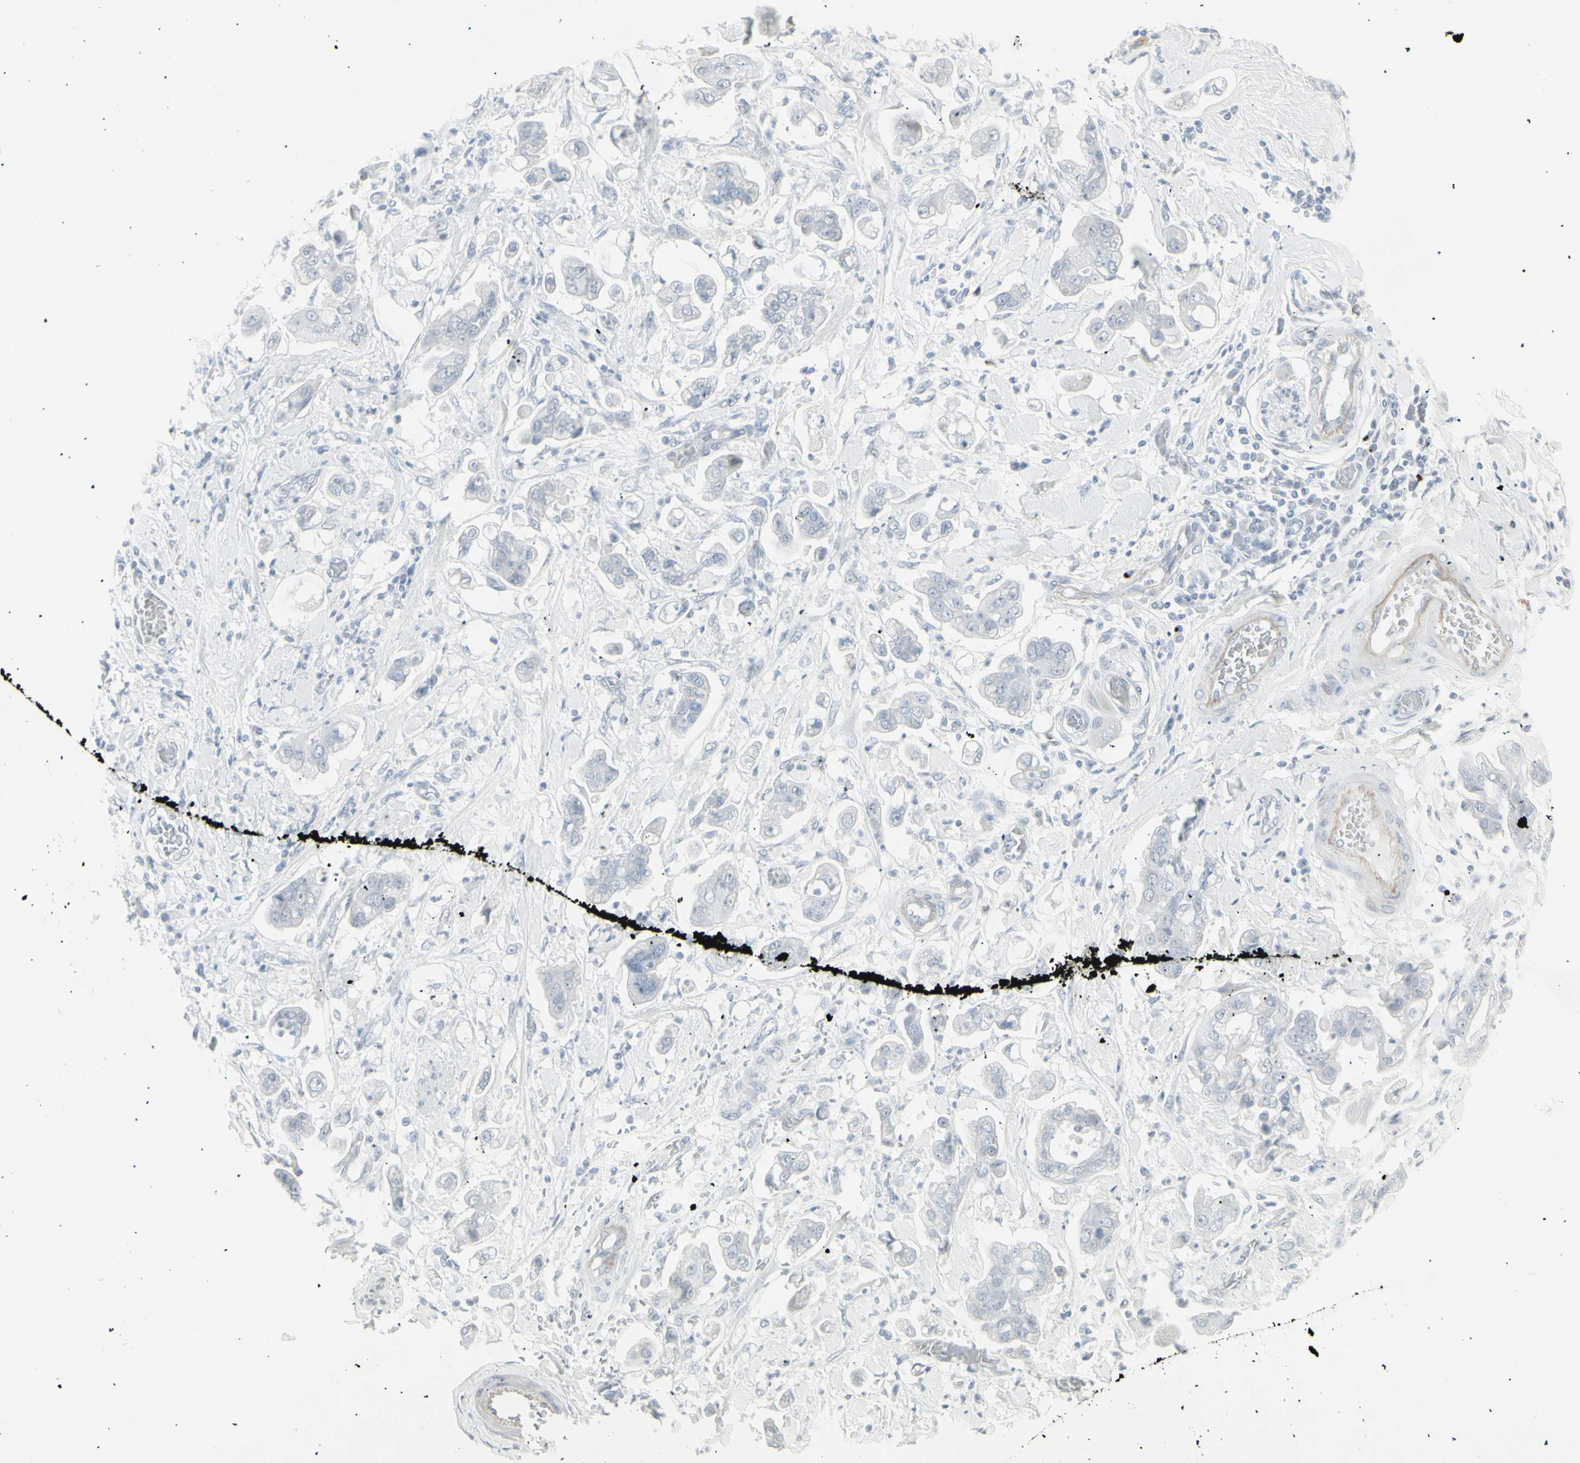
{"staining": {"intensity": "negative", "quantity": "none", "location": "none"}, "tissue": "stomach cancer", "cell_type": "Tumor cells", "image_type": "cancer", "snomed": [{"axis": "morphology", "description": "Adenocarcinoma, NOS"}, {"axis": "topography", "description": "Stomach"}], "caption": "The immunohistochemistry (IHC) histopathology image has no significant positivity in tumor cells of stomach cancer tissue. (Stains: DAB (3,3'-diaminobenzidine) immunohistochemistry (IHC) with hematoxylin counter stain, Microscopy: brightfield microscopy at high magnification).", "gene": "YBX2", "patient": {"sex": "male", "age": 62}}